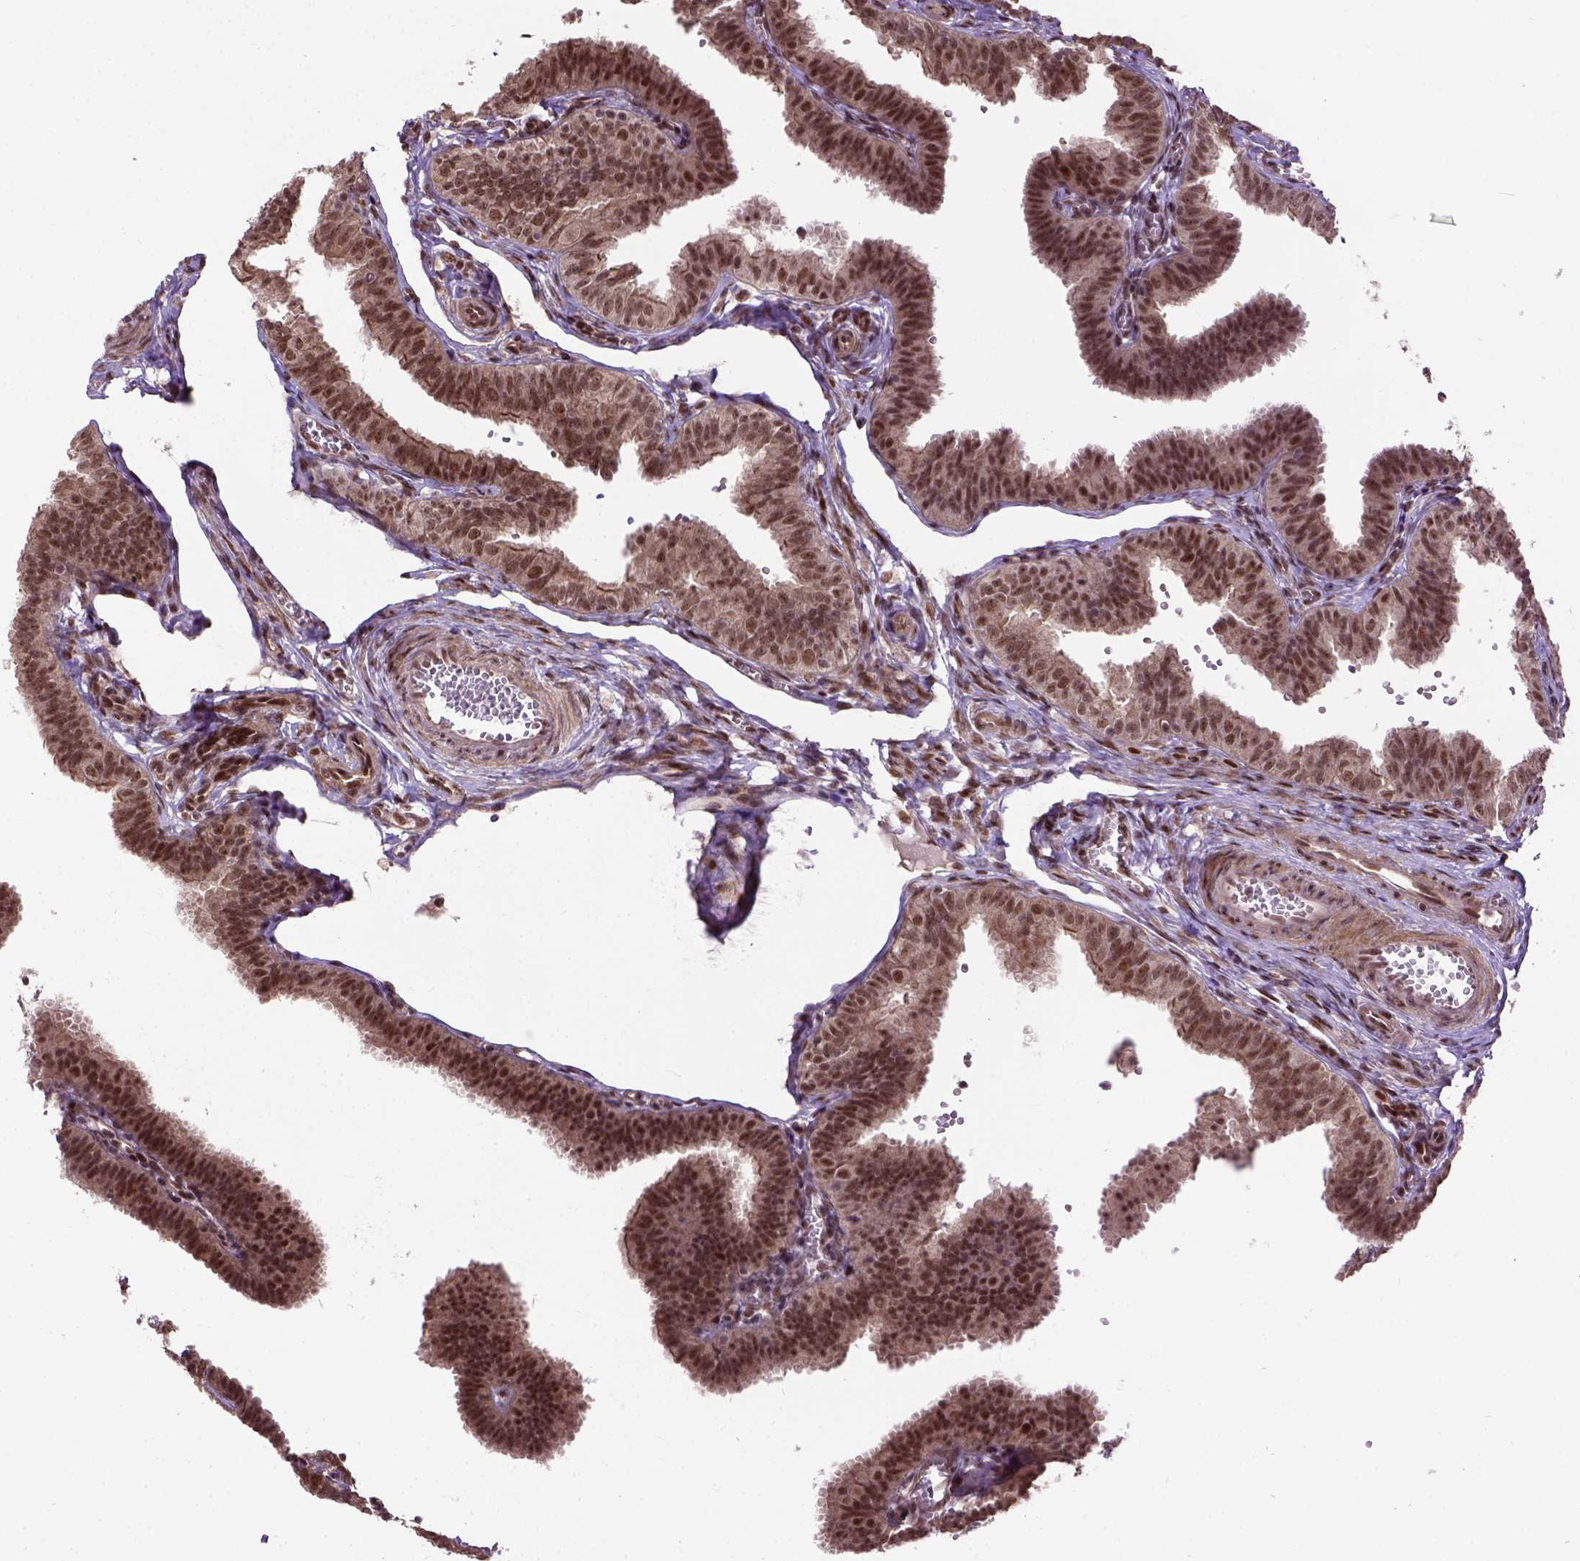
{"staining": {"intensity": "strong", "quantity": ">75%", "location": "nuclear"}, "tissue": "fallopian tube", "cell_type": "Glandular cells", "image_type": "normal", "snomed": [{"axis": "morphology", "description": "Normal tissue, NOS"}, {"axis": "topography", "description": "Fallopian tube"}], "caption": "Protein expression analysis of unremarkable fallopian tube shows strong nuclear expression in approximately >75% of glandular cells. The staining is performed using DAB brown chromogen to label protein expression. The nuclei are counter-stained blue using hematoxylin.", "gene": "ZNF630", "patient": {"sex": "female", "age": 25}}